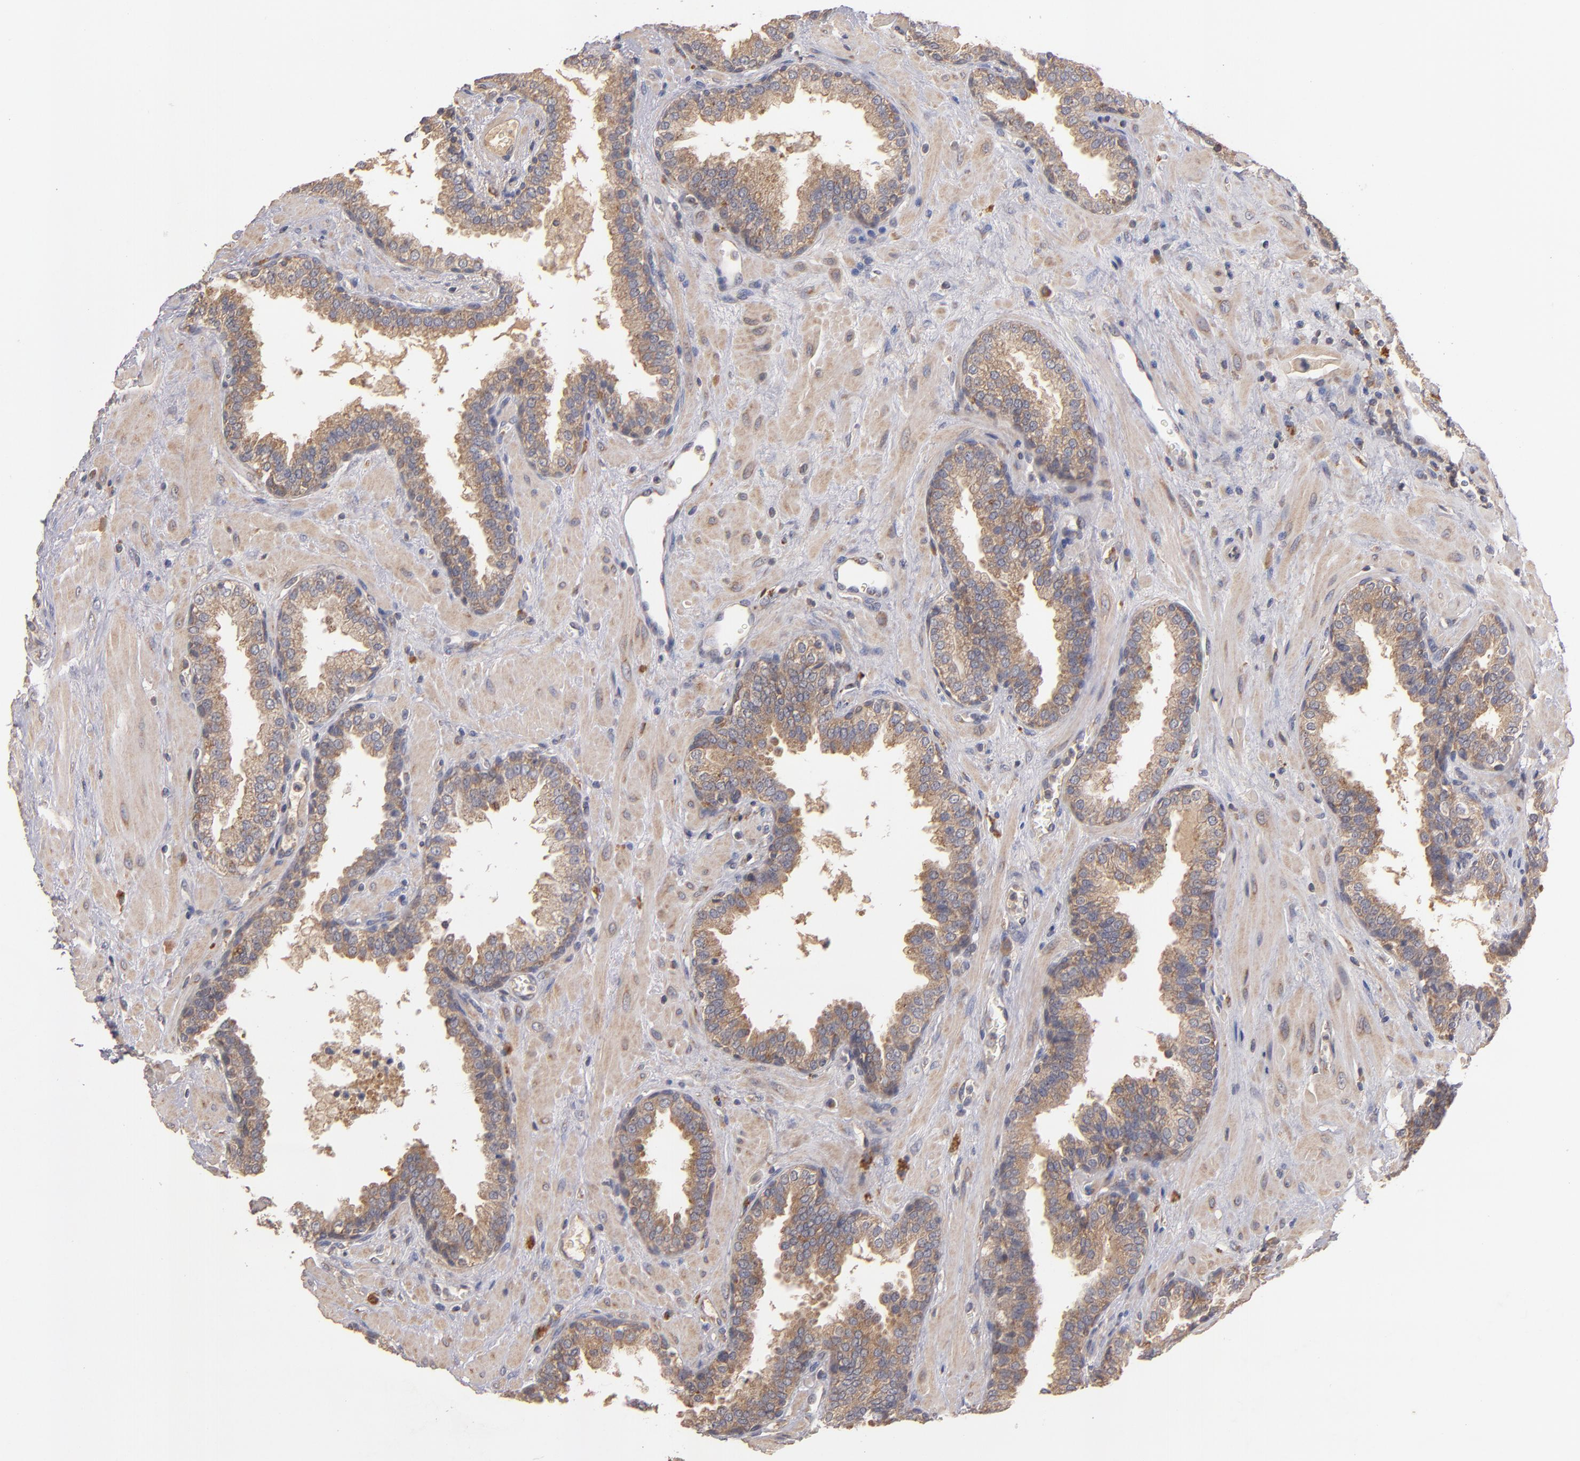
{"staining": {"intensity": "weak", "quantity": ">75%", "location": "cytoplasmic/membranous"}, "tissue": "prostate", "cell_type": "Glandular cells", "image_type": "normal", "snomed": [{"axis": "morphology", "description": "Normal tissue, NOS"}, {"axis": "topography", "description": "Prostate"}], "caption": "Human prostate stained with a brown dye displays weak cytoplasmic/membranous positive expression in about >75% of glandular cells.", "gene": "UPF3B", "patient": {"sex": "male", "age": 64}}